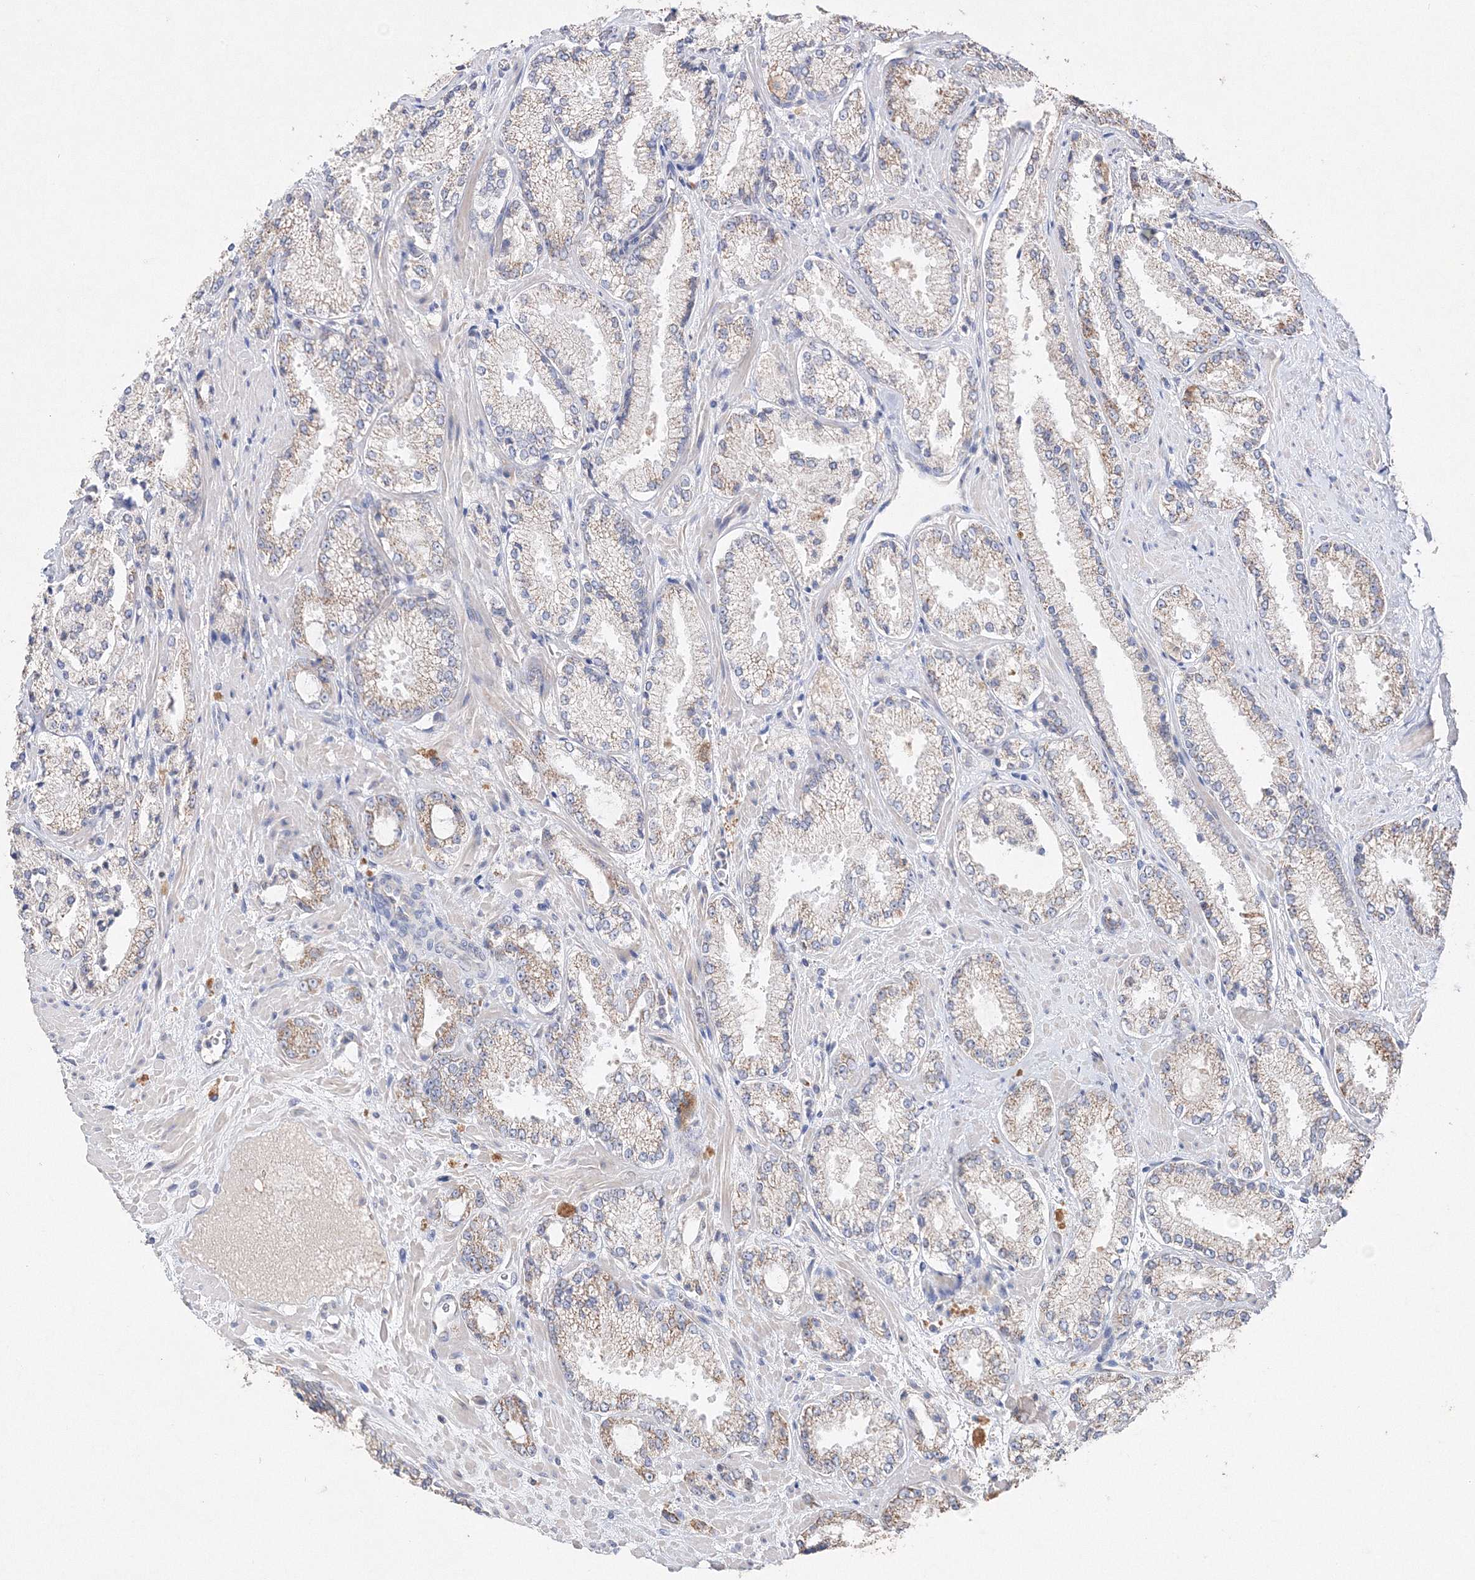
{"staining": {"intensity": "moderate", "quantity": "<25%", "location": "cytoplasmic/membranous"}, "tissue": "prostate cancer", "cell_type": "Tumor cells", "image_type": "cancer", "snomed": [{"axis": "morphology", "description": "Adenocarcinoma, High grade"}, {"axis": "topography", "description": "Prostate"}], "caption": "Protein staining by IHC demonstrates moderate cytoplasmic/membranous positivity in about <25% of tumor cells in prostate high-grade adenocarcinoma.", "gene": "GLS", "patient": {"sex": "male", "age": 73}}